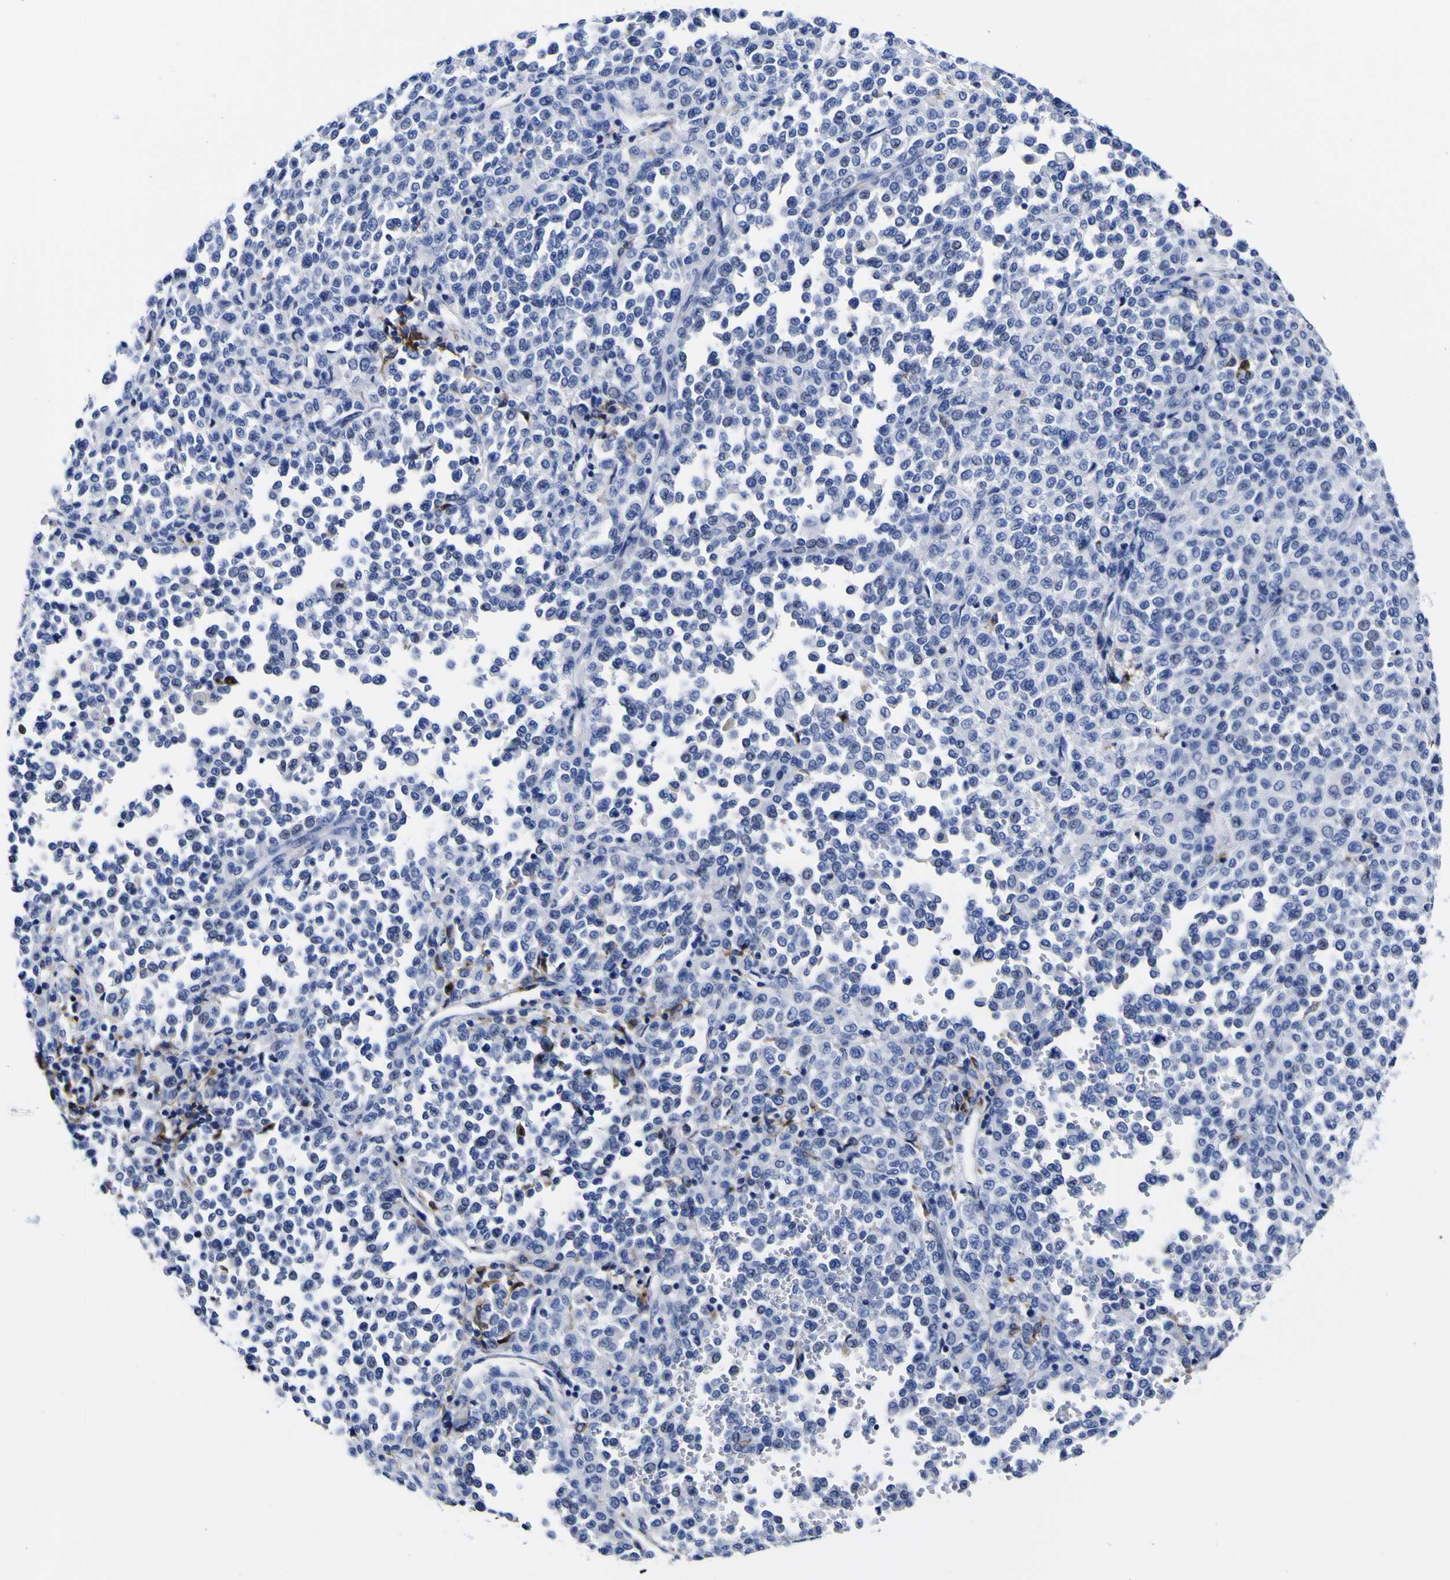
{"staining": {"intensity": "negative", "quantity": "none", "location": "none"}, "tissue": "melanoma", "cell_type": "Tumor cells", "image_type": "cancer", "snomed": [{"axis": "morphology", "description": "Malignant melanoma, Metastatic site"}, {"axis": "topography", "description": "Pancreas"}], "caption": "This is an IHC micrograph of human melanoma. There is no expression in tumor cells.", "gene": "HLA-DQA1", "patient": {"sex": "female", "age": 30}}